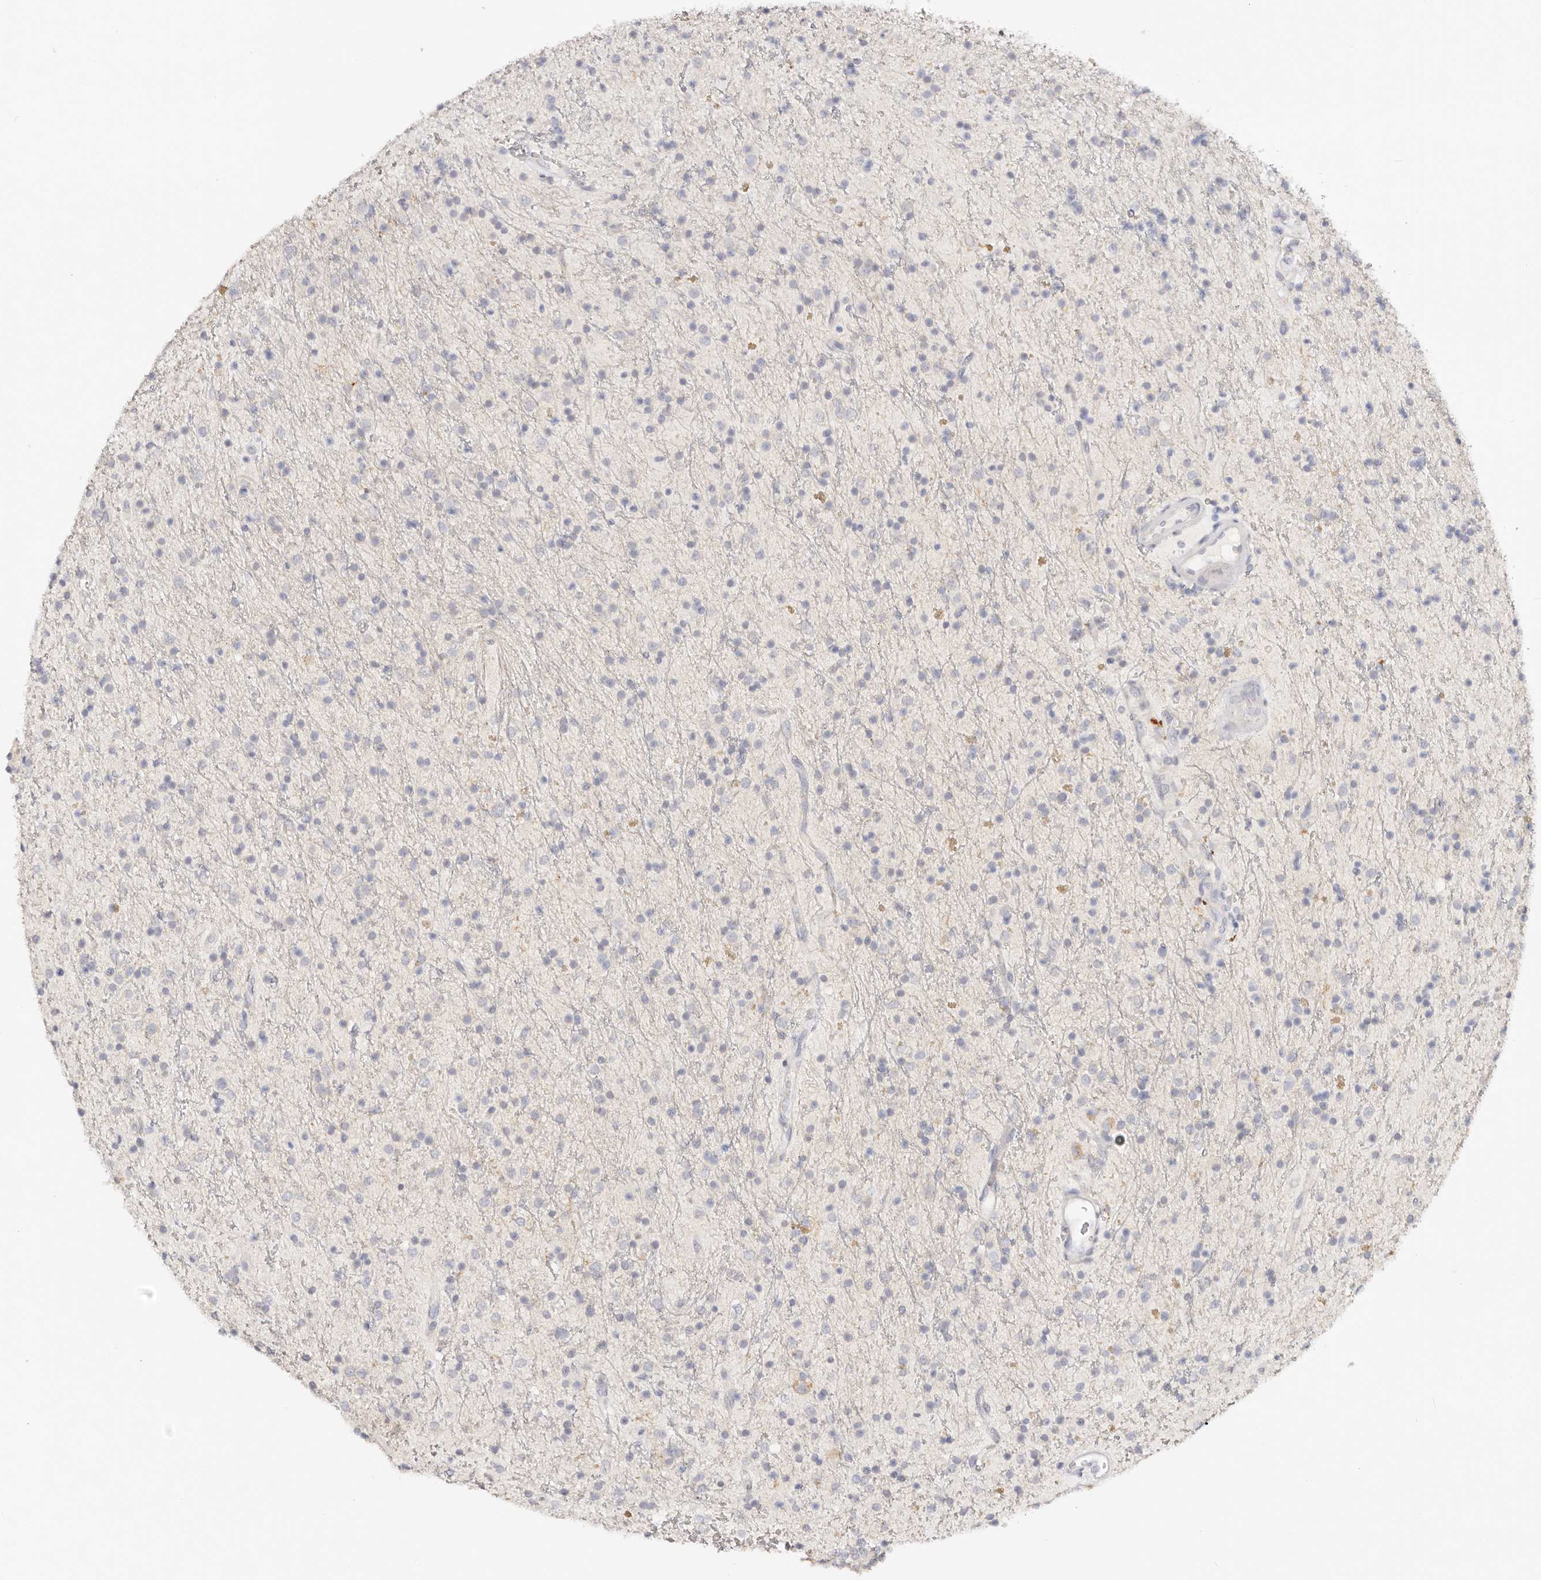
{"staining": {"intensity": "negative", "quantity": "none", "location": "none"}, "tissue": "glioma", "cell_type": "Tumor cells", "image_type": "cancer", "snomed": [{"axis": "morphology", "description": "Glioma, malignant, High grade"}, {"axis": "topography", "description": "Brain"}], "caption": "An image of human malignant glioma (high-grade) is negative for staining in tumor cells. (DAB immunohistochemistry with hematoxylin counter stain).", "gene": "DNASE1", "patient": {"sex": "male", "age": 34}}